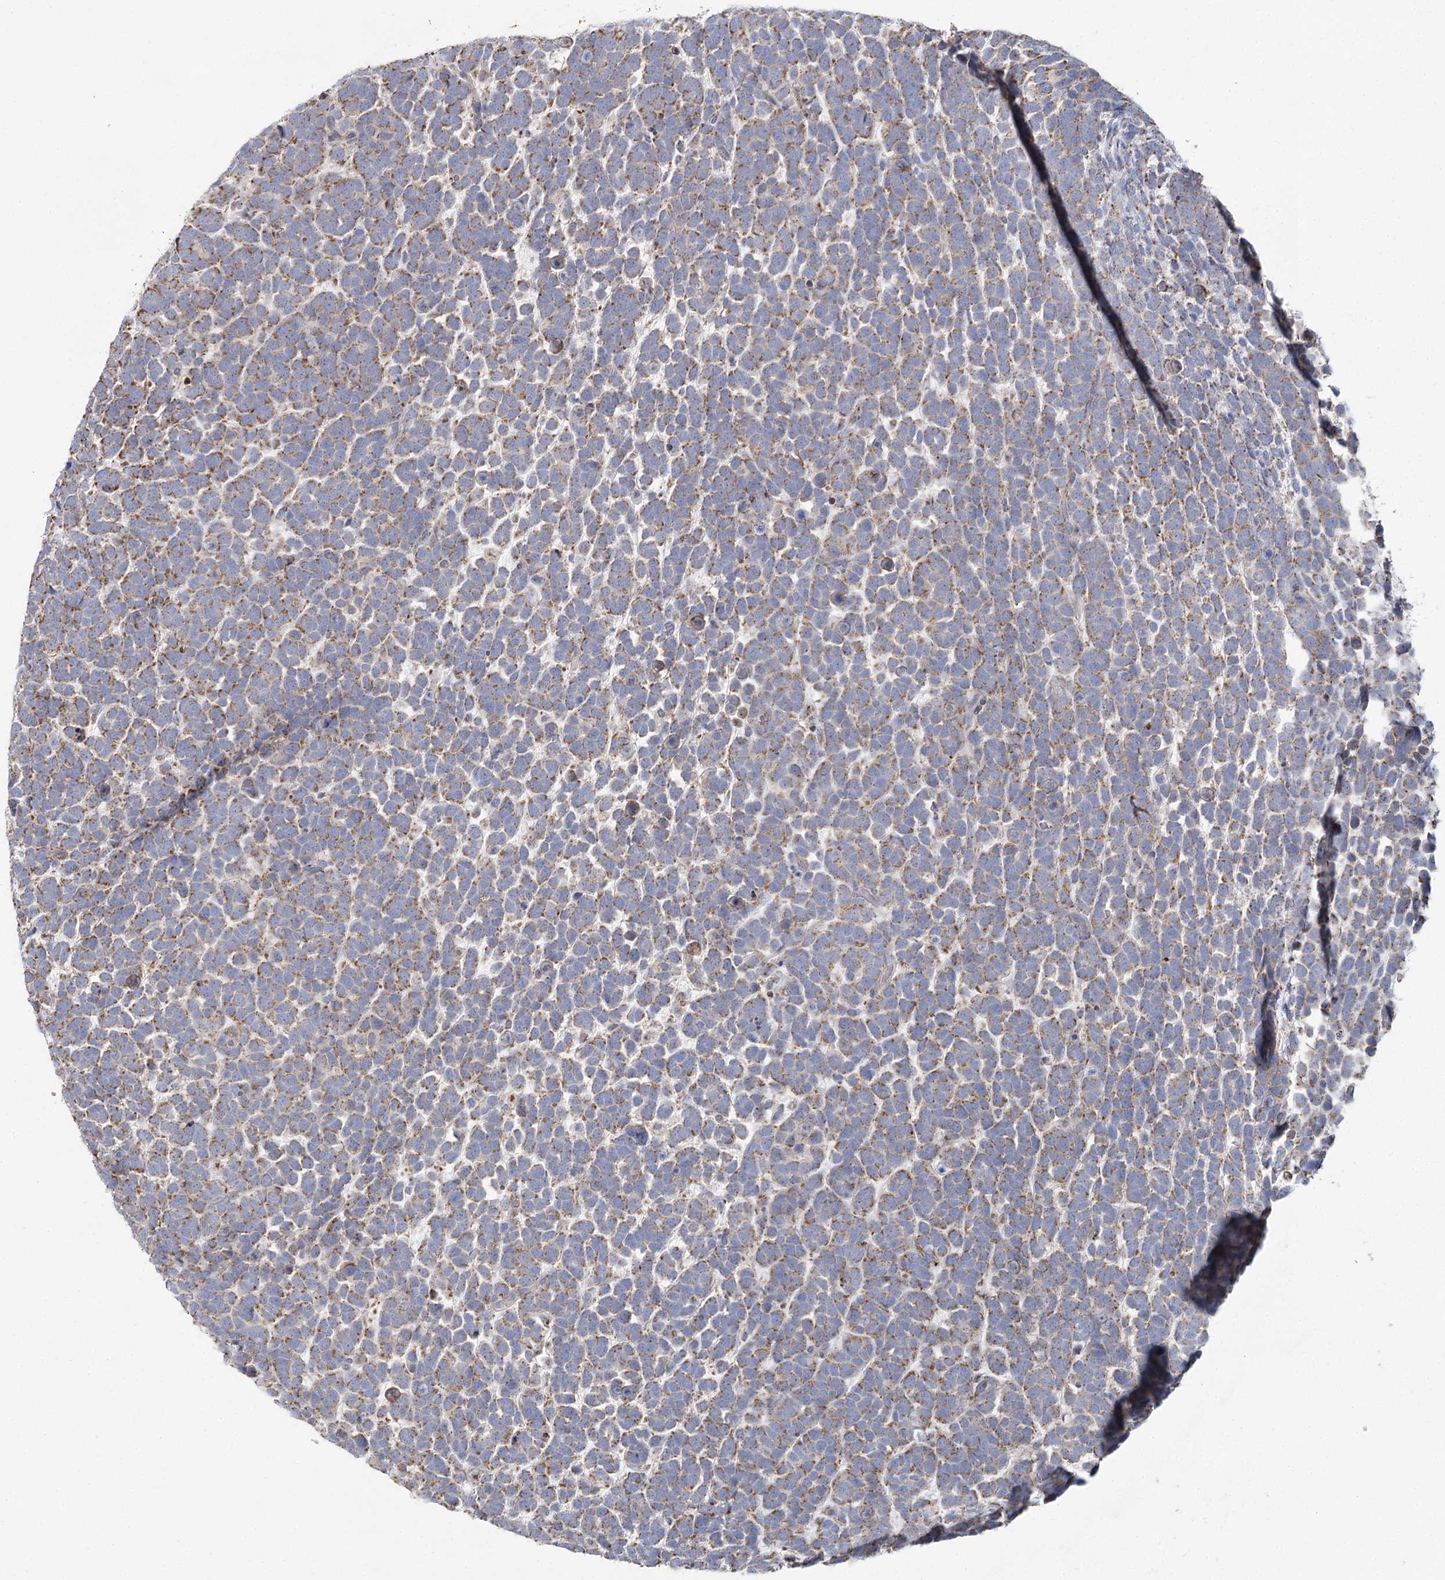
{"staining": {"intensity": "moderate", "quantity": ">75%", "location": "cytoplasmic/membranous"}, "tissue": "urothelial cancer", "cell_type": "Tumor cells", "image_type": "cancer", "snomed": [{"axis": "morphology", "description": "Urothelial carcinoma, High grade"}, {"axis": "topography", "description": "Urinary bladder"}], "caption": "IHC (DAB (3,3'-diaminobenzidine)) staining of urothelial carcinoma (high-grade) displays moderate cytoplasmic/membranous protein staining in about >75% of tumor cells.", "gene": "ACOX2", "patient": {"sex": "female", "age": 82}}